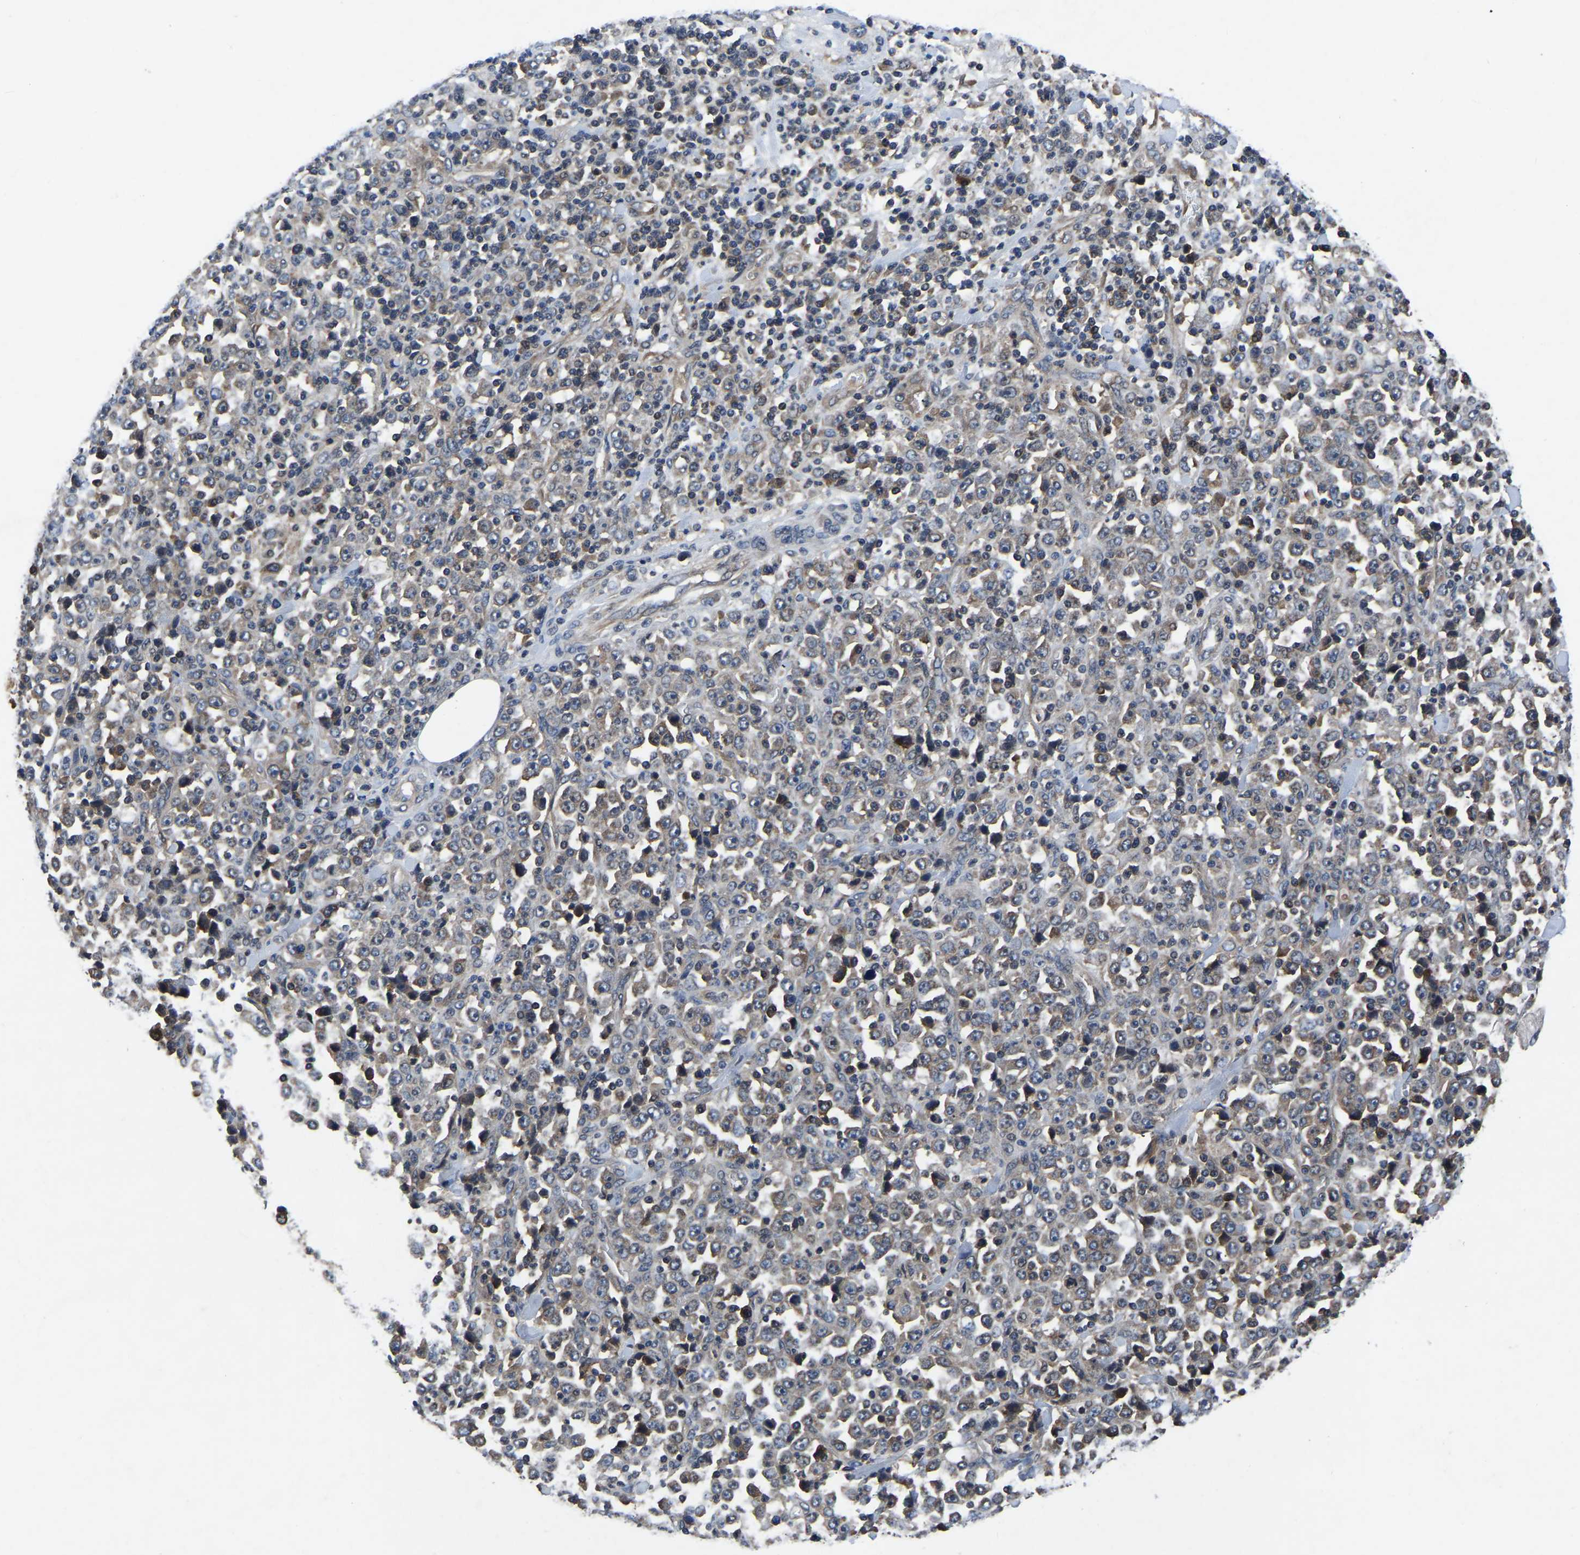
{"staining": {"intensity": "weak", "quantity": ">75%", "location": "cytoplasmic/membranous"}, "tissue": "stomach cancer", "cell_type": "Tumor cells", "image_type": "cancer", "snomed": [{"axis": "morphology", "description": "Normal tissue, NOS"}, {"axis": "morphology", "description": "Adenocarcinoma, NOS"}, {"axis": "topography", "description": "Stomach, upper"}, {"axis": "topography", "description": "Stomach"}], "caption": "This histopathology image exhibits stomach cancer (adenocarcinoma) stained with IHC to label a protein in brown. The cytoplasmic/membranous of tumor cells show weak positivity for the protein. Nuclei are counter-stained blue.", "gene": "FGD5", "patient": {"sex": "male", "age": 59}}